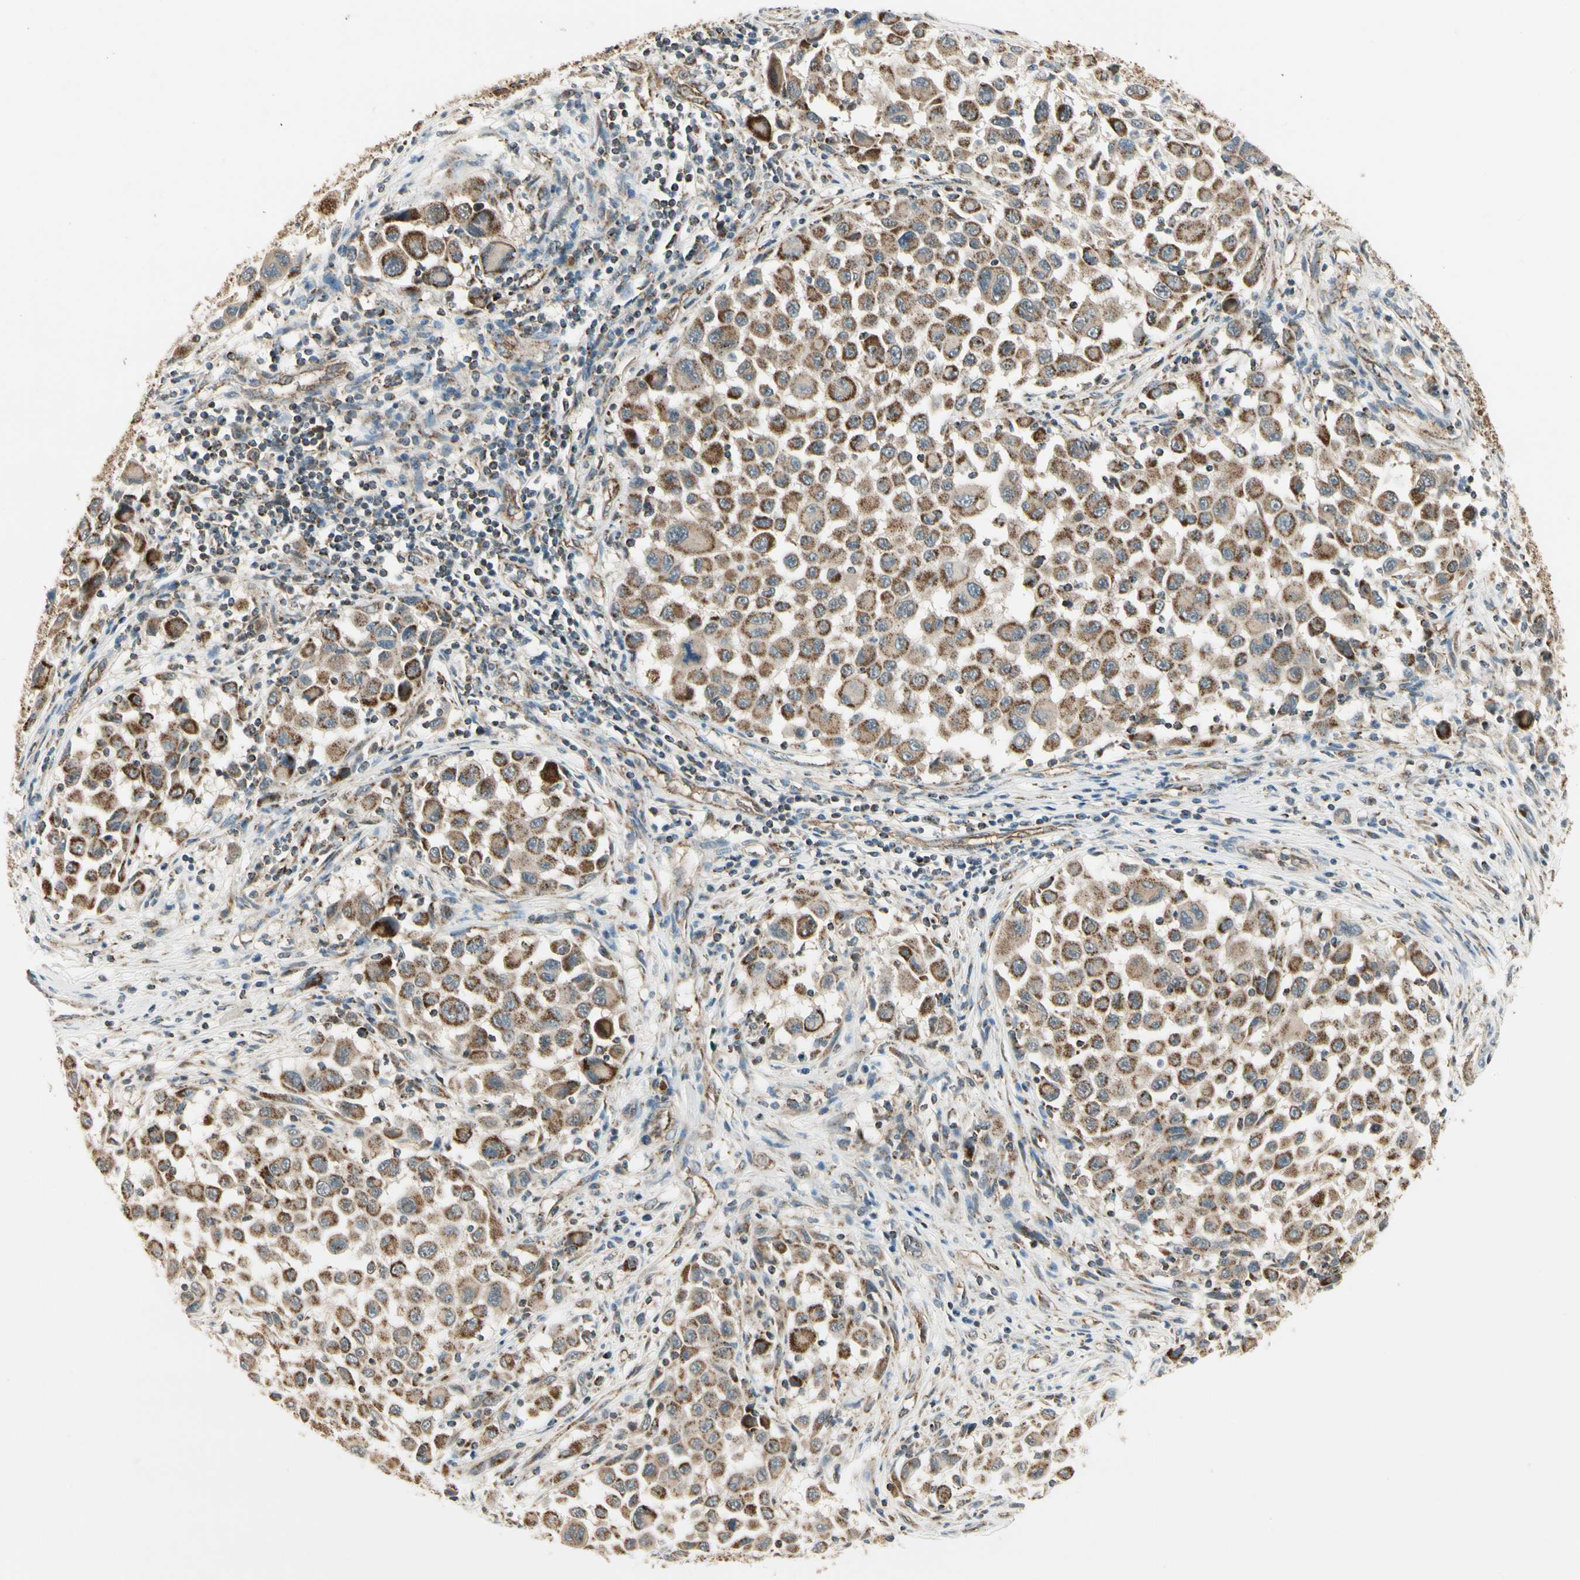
{"staining": {"intensity": "strong", "quantity": ">75%", "location": "cytoplasmic/membranous"}, "tissue": "melanoma", "cell_type": "Tumor cells", "image_type": "cancer", "snomed": [{"axis": "morphology", "description": "Malignant melanoma, Metastatic site"}, {"axis": "topography", "description": "Lymph node"}], "caption": "Protein analysis of melanoma tissue displays strong cytoplasmic/membranous expression in about >75% of tumor cells.", "gene": "EPHB3", "patient": {"sex": "male", "age": 61}}